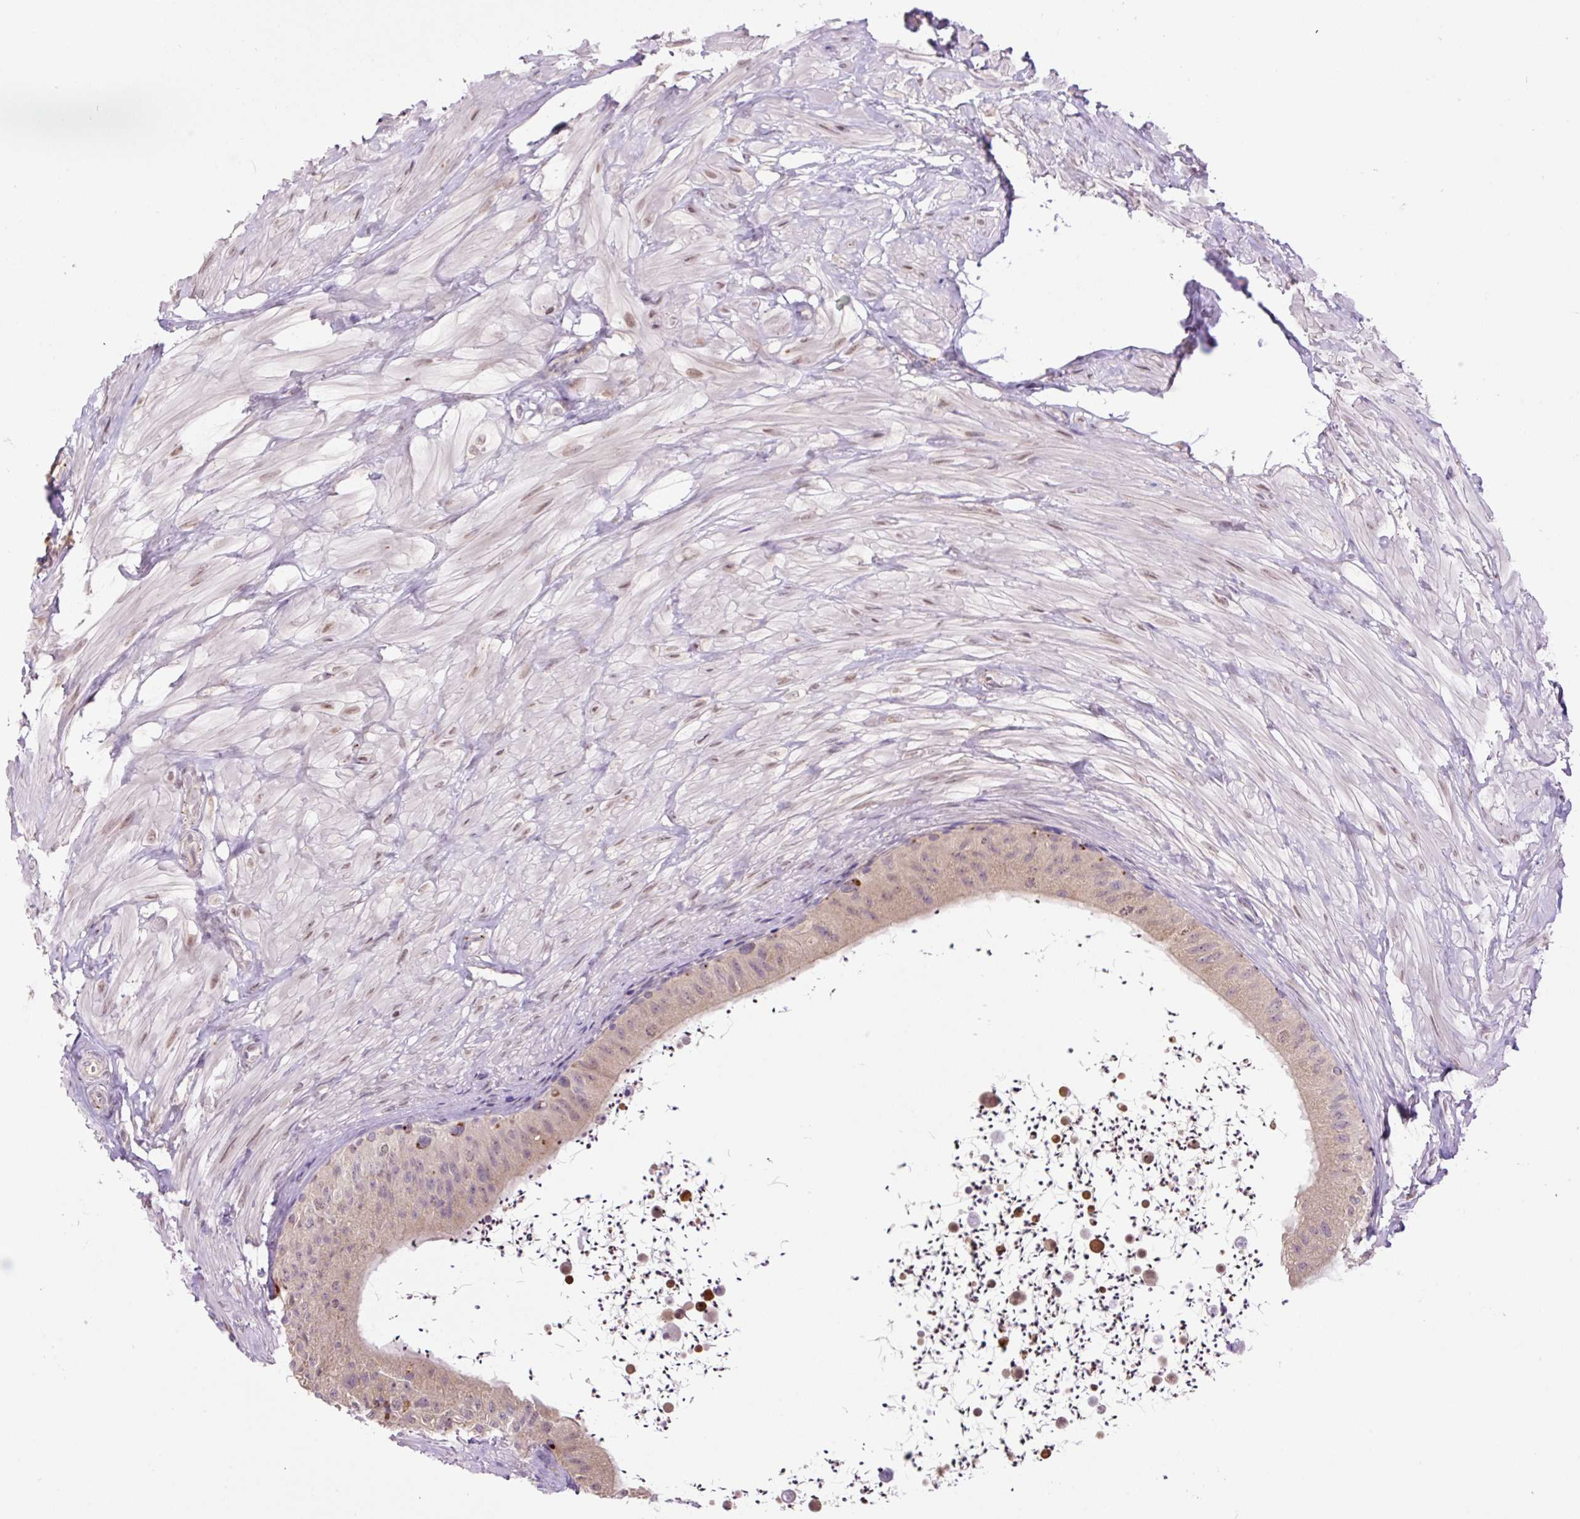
{"staining": {"intensity": "moderate", "quantity": "25%-75%", "location": "cytoplasmic/membranous"}, "tissue": "epididymis", "cell_type": "Glandular cells", "image_type": "normal", "snomed": [{"axis": "morphology", "description": "Normal tissue, NOS"}, {"axis": "topography", "description": "Epididymis"}, {"axis": "topography", "description": "Peripheral nerve tissue"}], "caption": "Immunohistochemistry (IHC) (DAB) staining of normal human epididymis shows moderate cytoplasmic/membranous protein staining in approximately 25%-75% of glandular cells. (Stains: DAB (3,3'-diaminobenzidine) in brown, nuclei in blue, Microscopy: brightfield microscopy at high magnification).", "gene": "HABP4", "patient": {"sex": "male", "age": 32}}